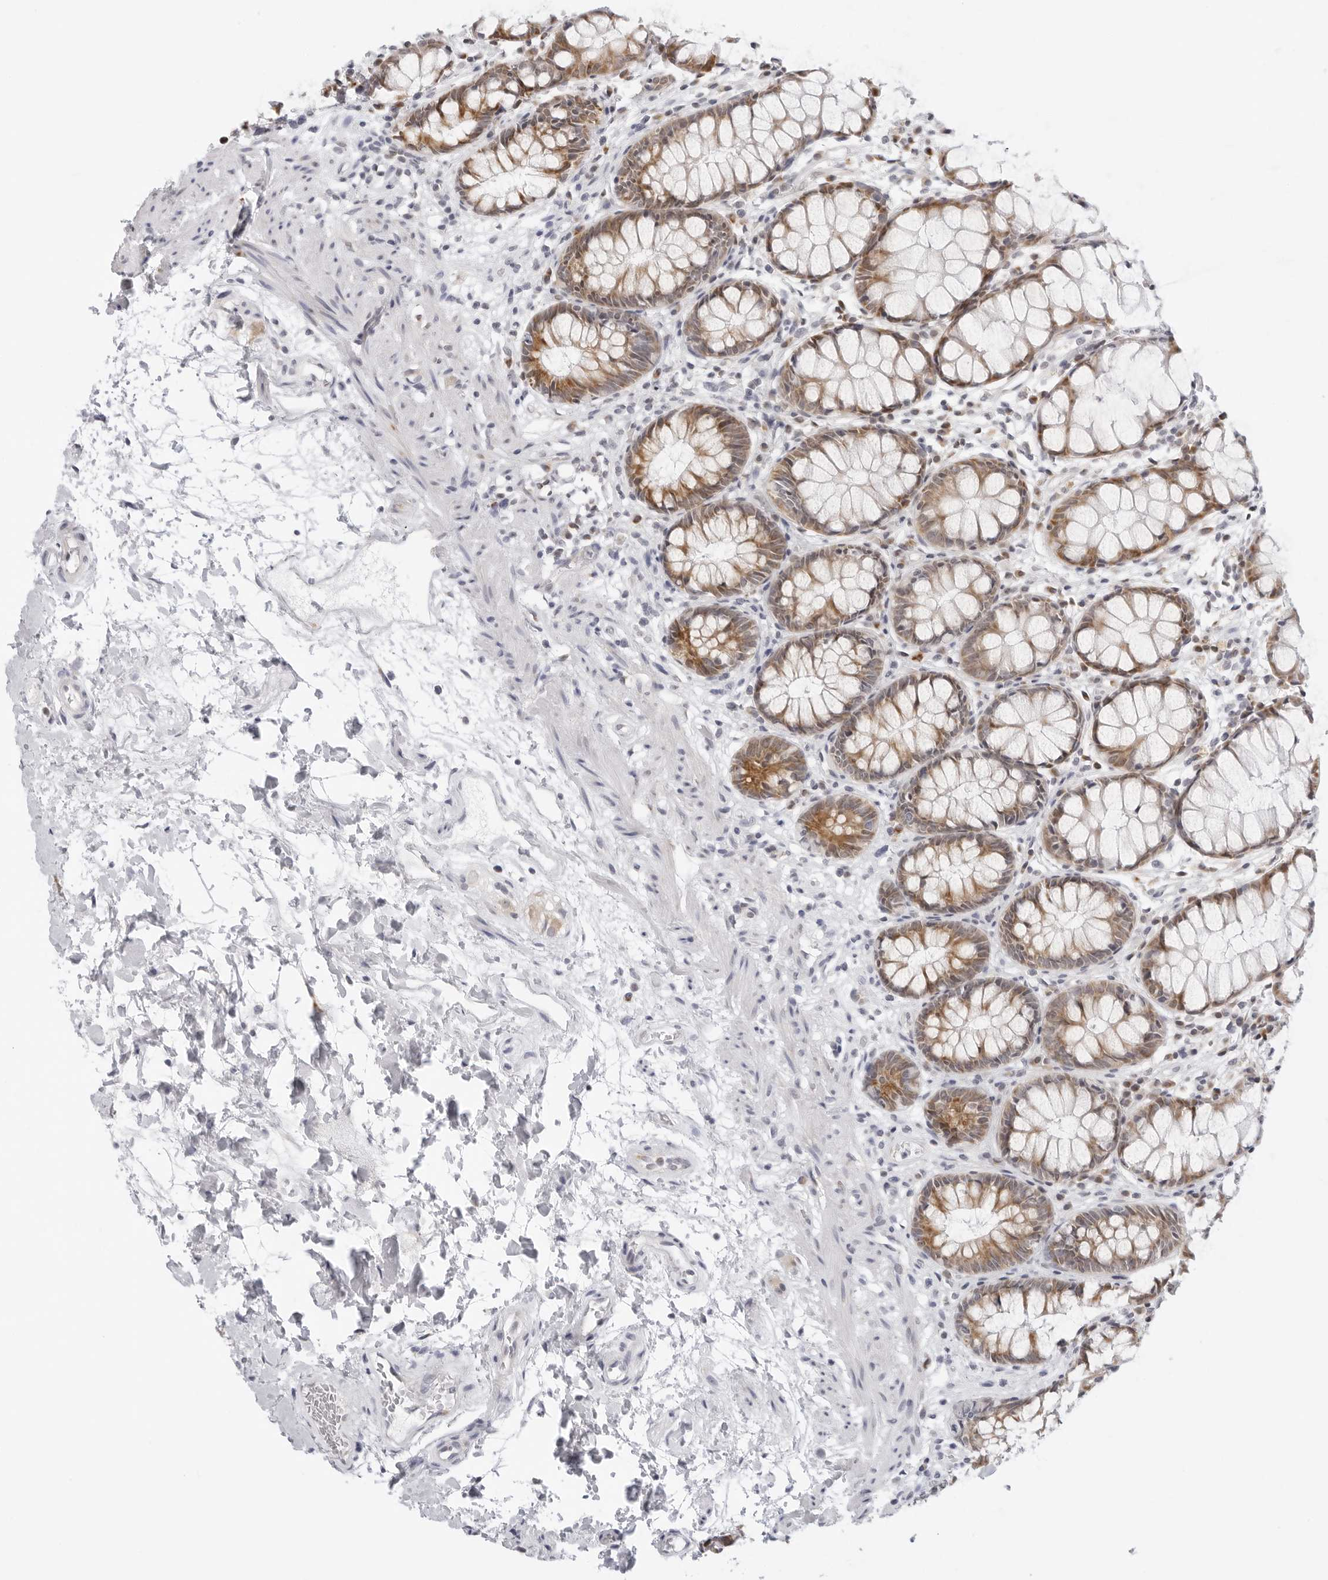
{"staining": {"intensity": "moderate", "quantity": ">75%", "location": "cytoplasmic/membranous"}, "tissue": "rectum", "cell_type": "Glandular cells", "image_type": "normal", "snomed": [{"axis": "morphology", "description": "Normal tissue, NOS"}, {"axis": "topography", "description": "Rectum"}], "caption": "This micrograph exhibits benign rectum stained with IHC to label a protein in brown. The cytoplasmic/membranous of glandular cells show moderate positivity for the protein. Nuclei are counter-stained blue.", "gene": "CIART", "patient": {"sex": "male", "age": 64}}